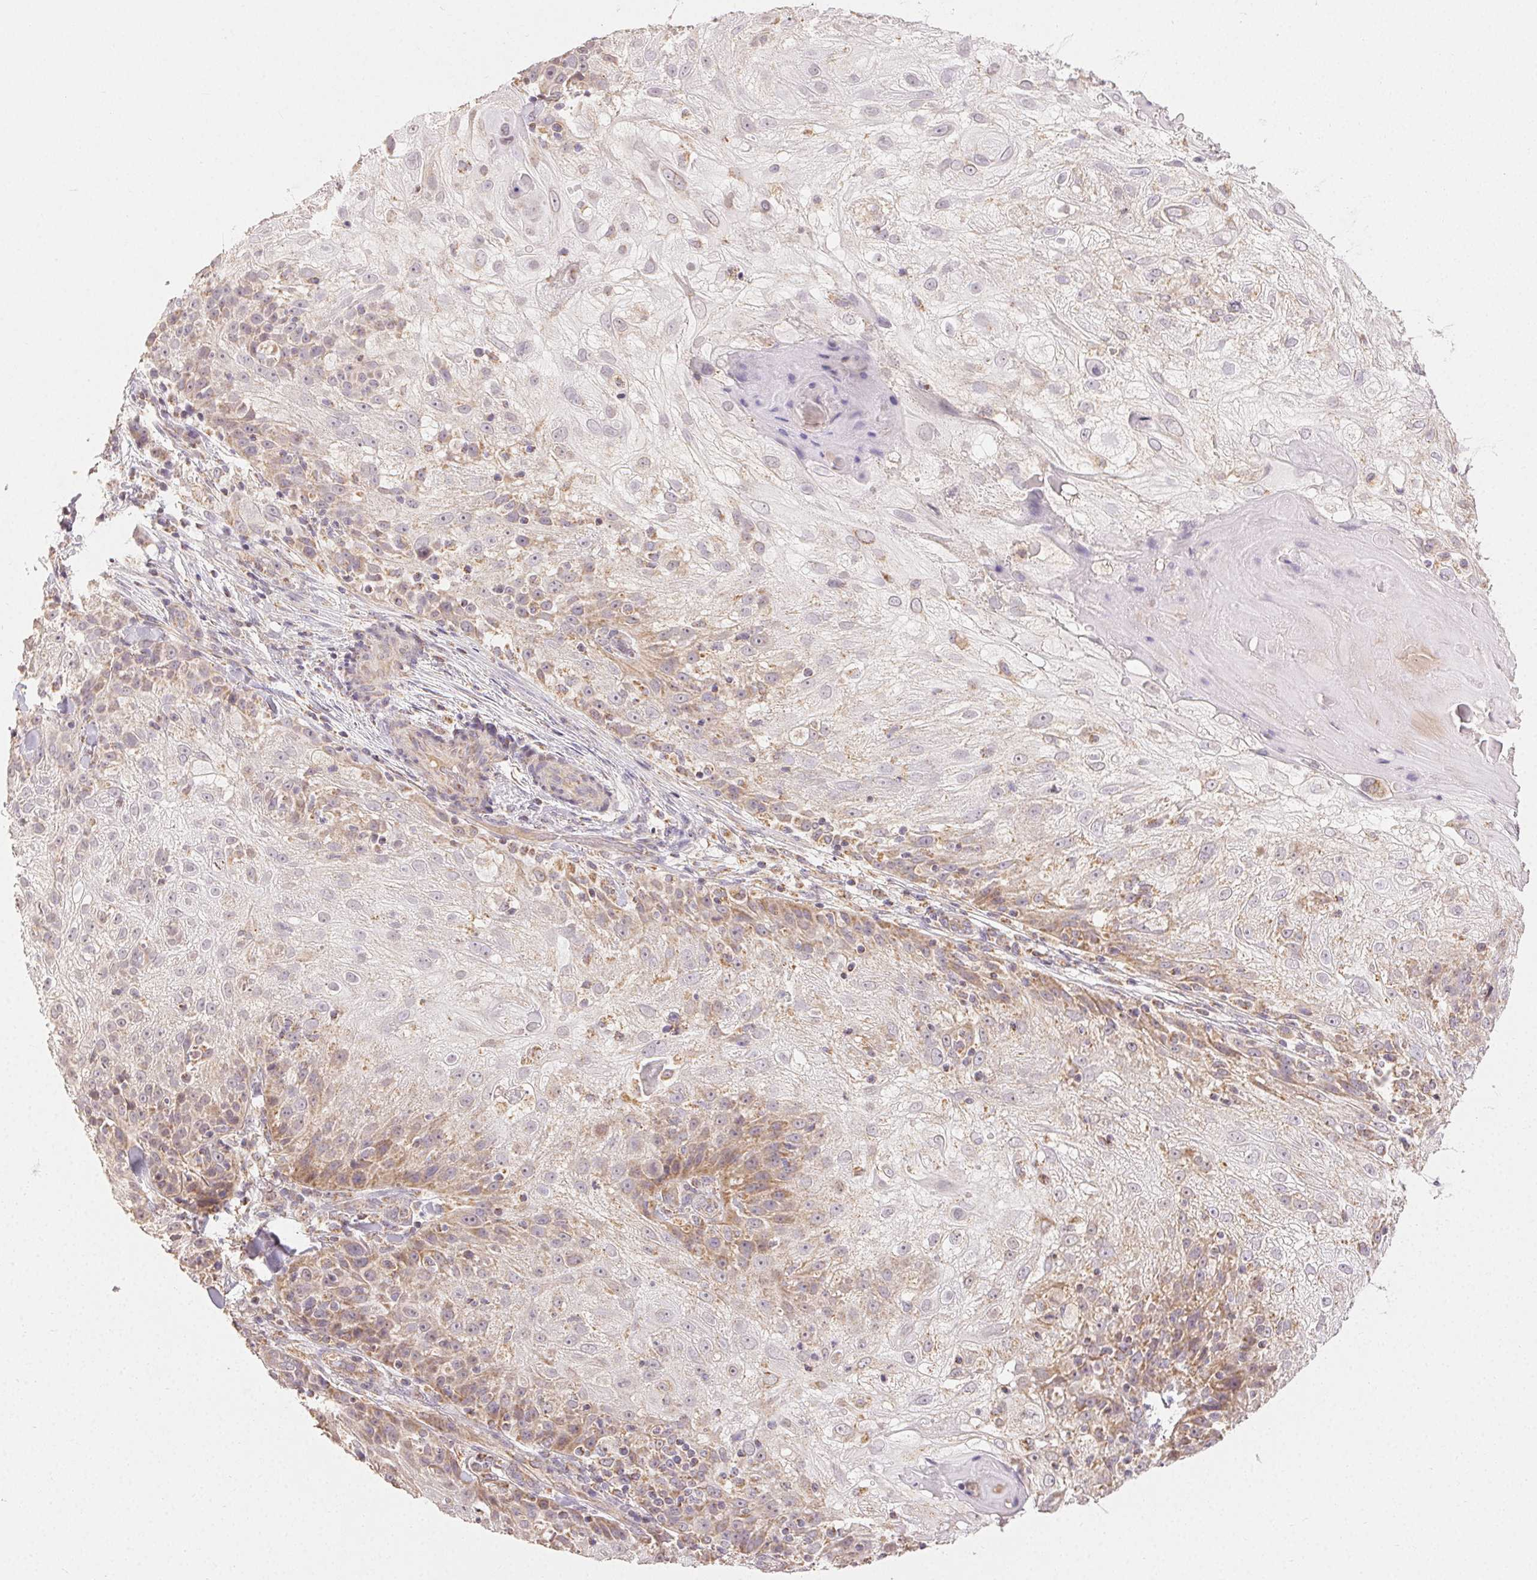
{"staining": {"intensity": "weak", "quantity": "25%-75%", "location": "cytoplasmic/membranous"}, "tissue": "skin cancer", "cell_type": "Tumor cells", "image_type": "cancer", "snomed": [{"axis": "morphology", "description": "Normal tissue, NOS"}, {"axis": "morphology", "description": "Squamous cell carcinoma, NOS"}, {"axis": "topography", "description": "Skin"}], "caption": "Protein expression analysis of skin cancer (squamous cell carcinoma) exhibits weak cytoplasmic/membranous positivity in approximately 25%-75% of tumor cells. The staining is performed using DAB (3,3'-diaminobenzidine) brown chromogen to label protein expression. The nuclei are counter-stained blue using hematoxylin.", "gene": "CLASP1", "patient": {"sex": "female", "age": 83}}